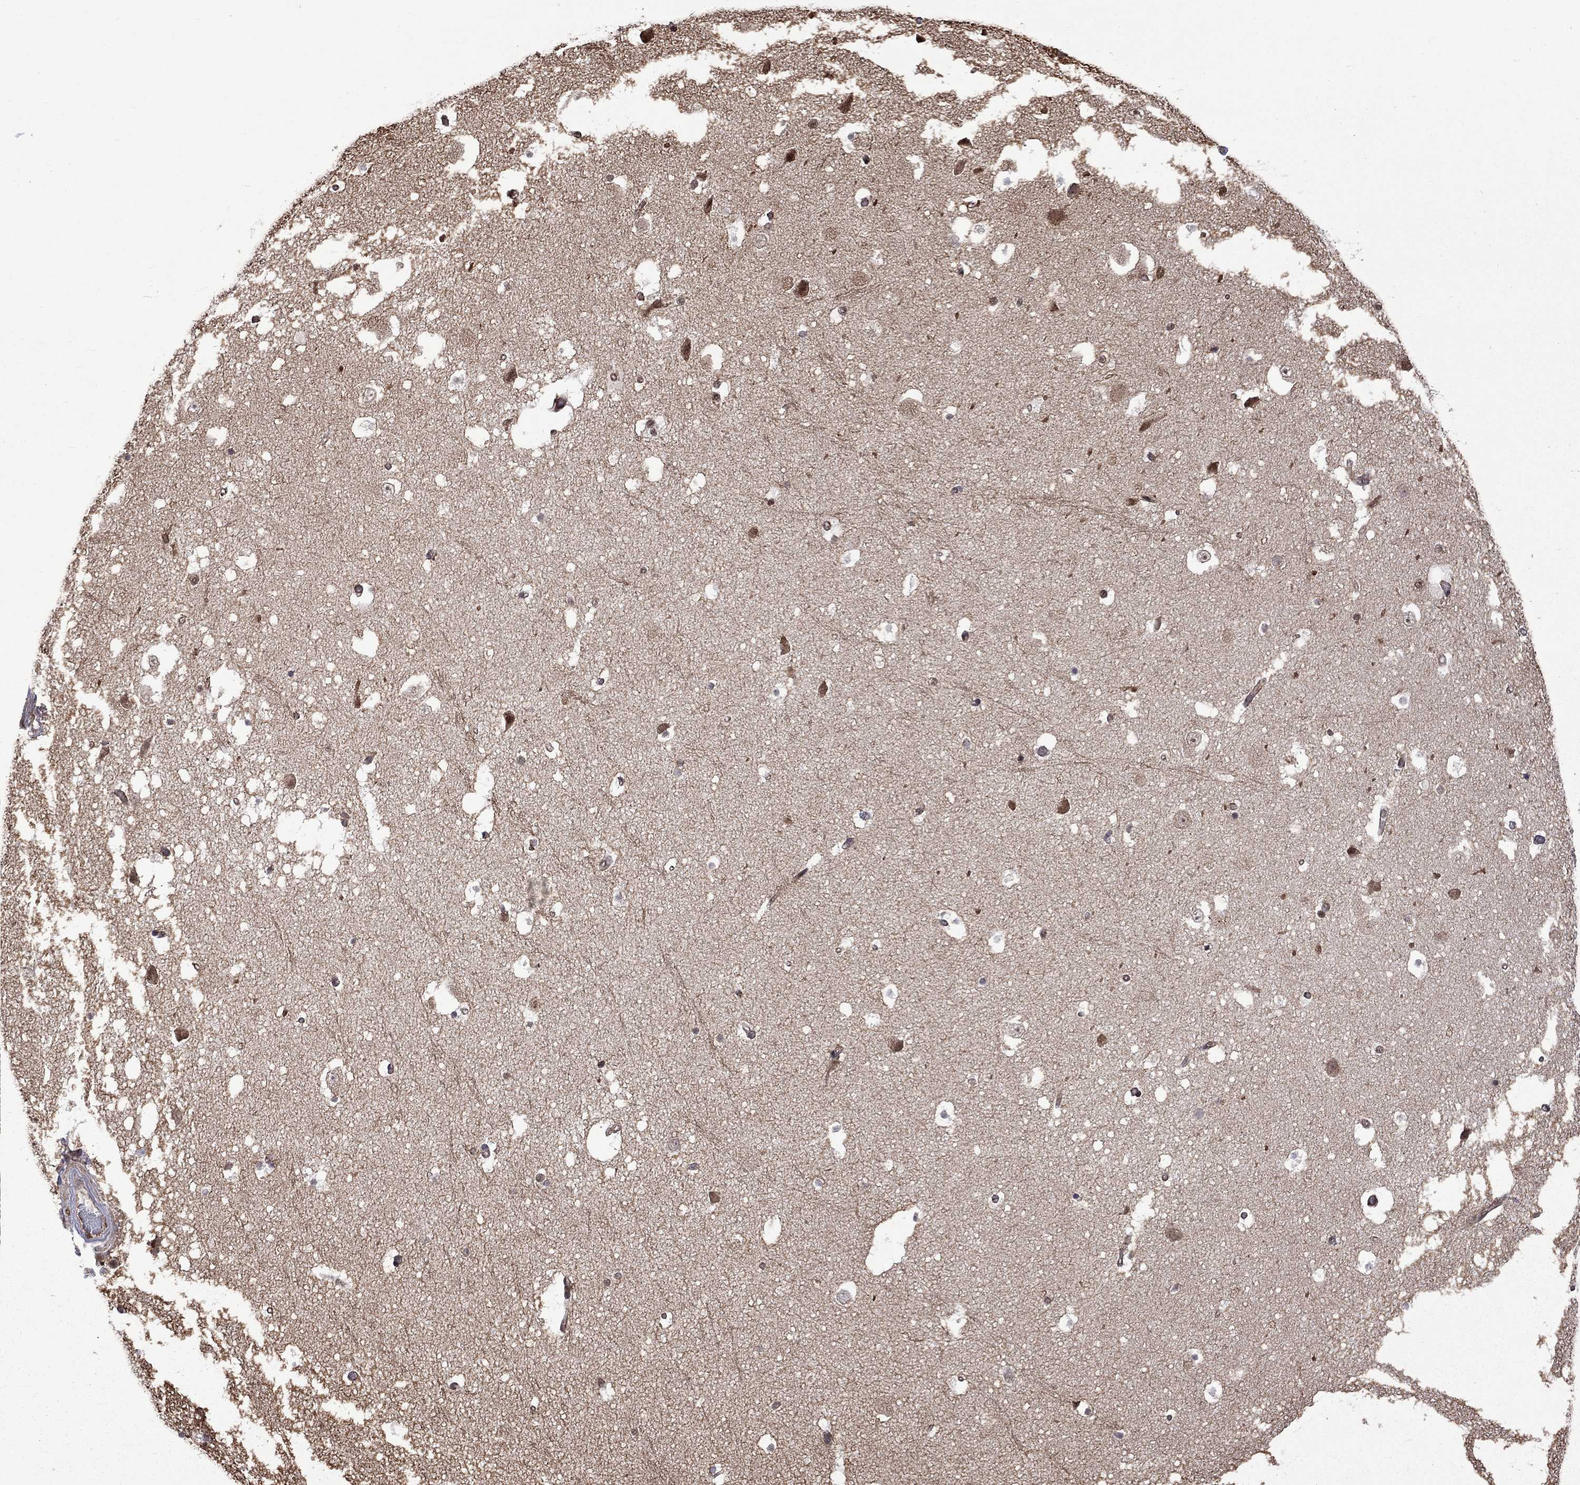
{"staining": {"intensity": "moderate", "quantity": "<25%", "location": "nuclear"}, "tissue": "hippocampus", "cell_type": "Glial cells", "image_type": "normal", "snomed": [{"axis": "morphology", "description": "Normal tissue, NOS"}, {"axis": "topography", "description": "Hippocampus"}], "caption": "Protein staining of unremarkable hippocampus displays moderate nuclear staining in about <25% of glial cells.", "gene": "KPNA3", "patient": {"sex": "male", "age": 51}}